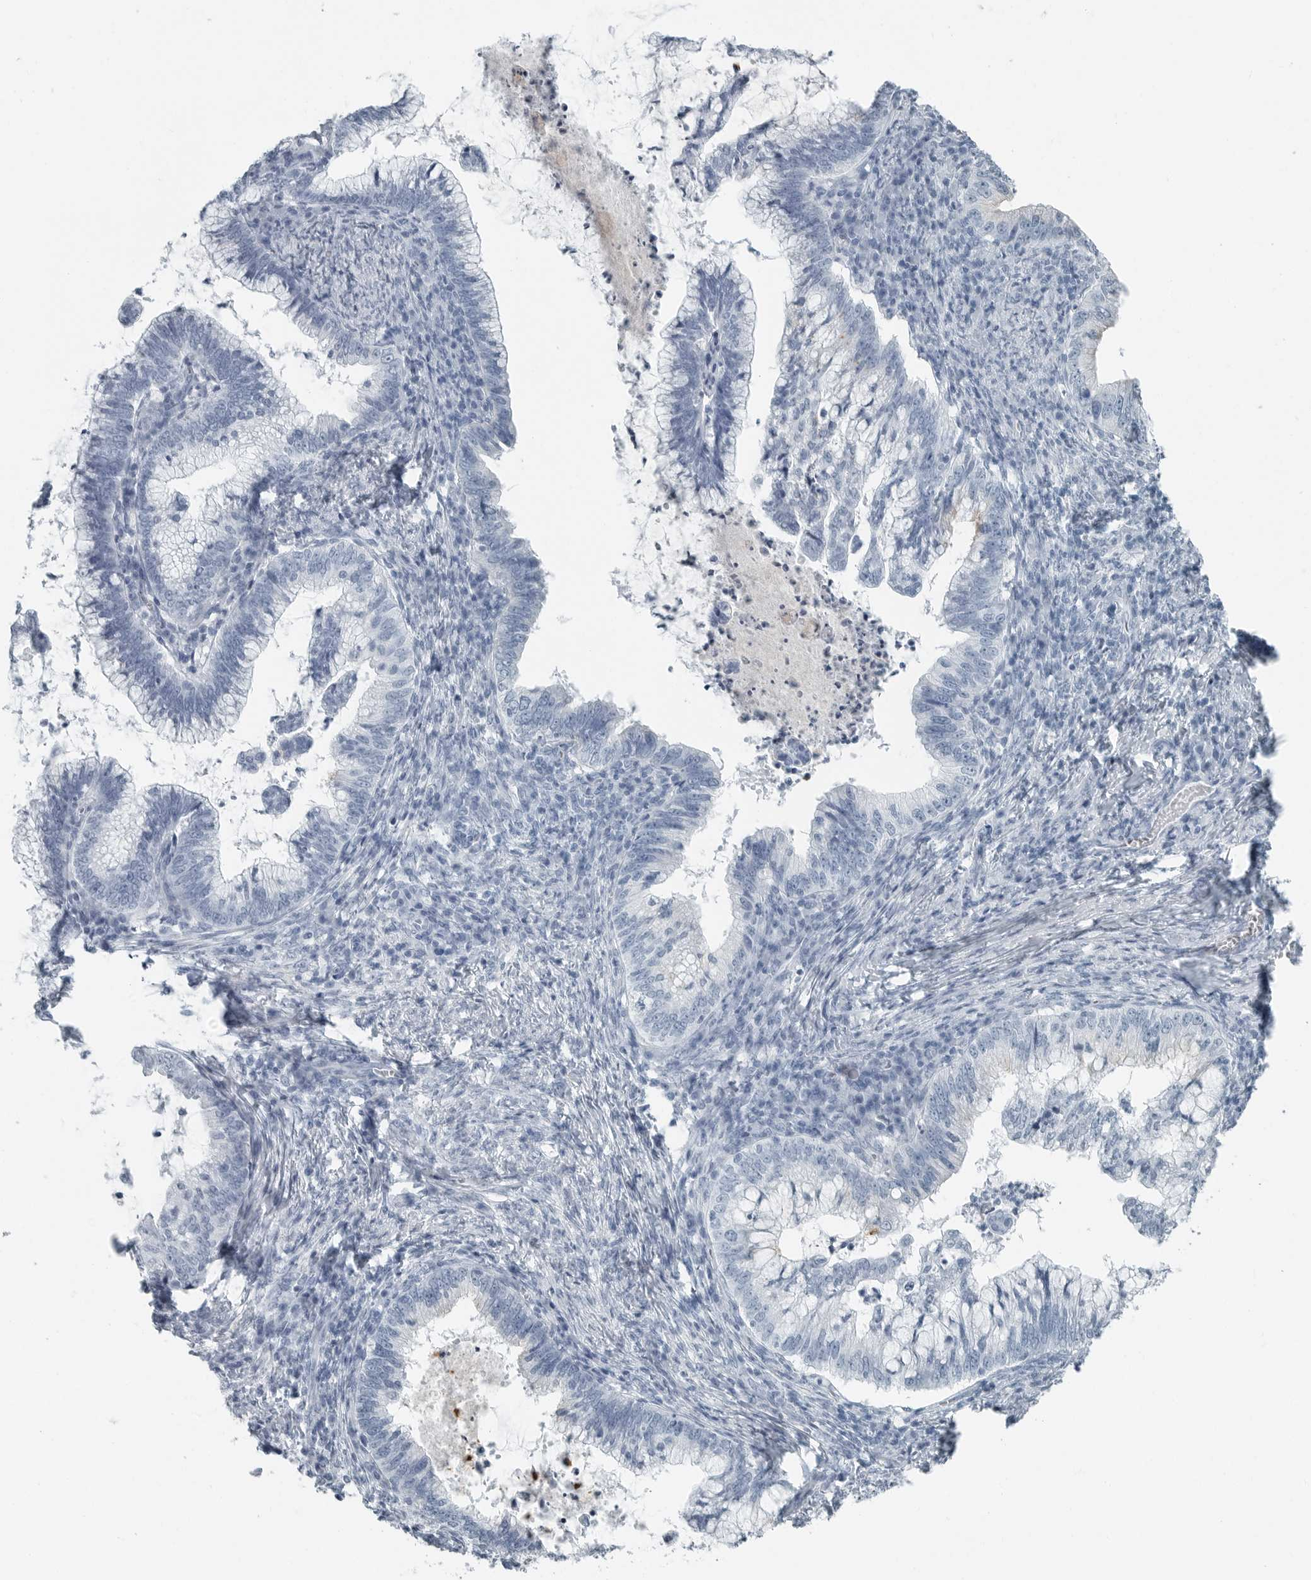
{"staining": {"intensity": "negative", "quantity": "none", "location": "none"}, "tissue": "cervical cancer", "cell_type": "Tumor cells", "image_type": "cancer", "snomed": [{"axis": "morphology", "description": "Adenocarcinoma, NOS"}, {"axis": "topography", "description": "Cervix"}], "caption": "The immunohistochemistry histopathology image has no significant expression in tumor cells of cervical adenocarcinoma tissue.", "gene": "ZPBP2", "patient": {"sex": "female", "age": 36}}